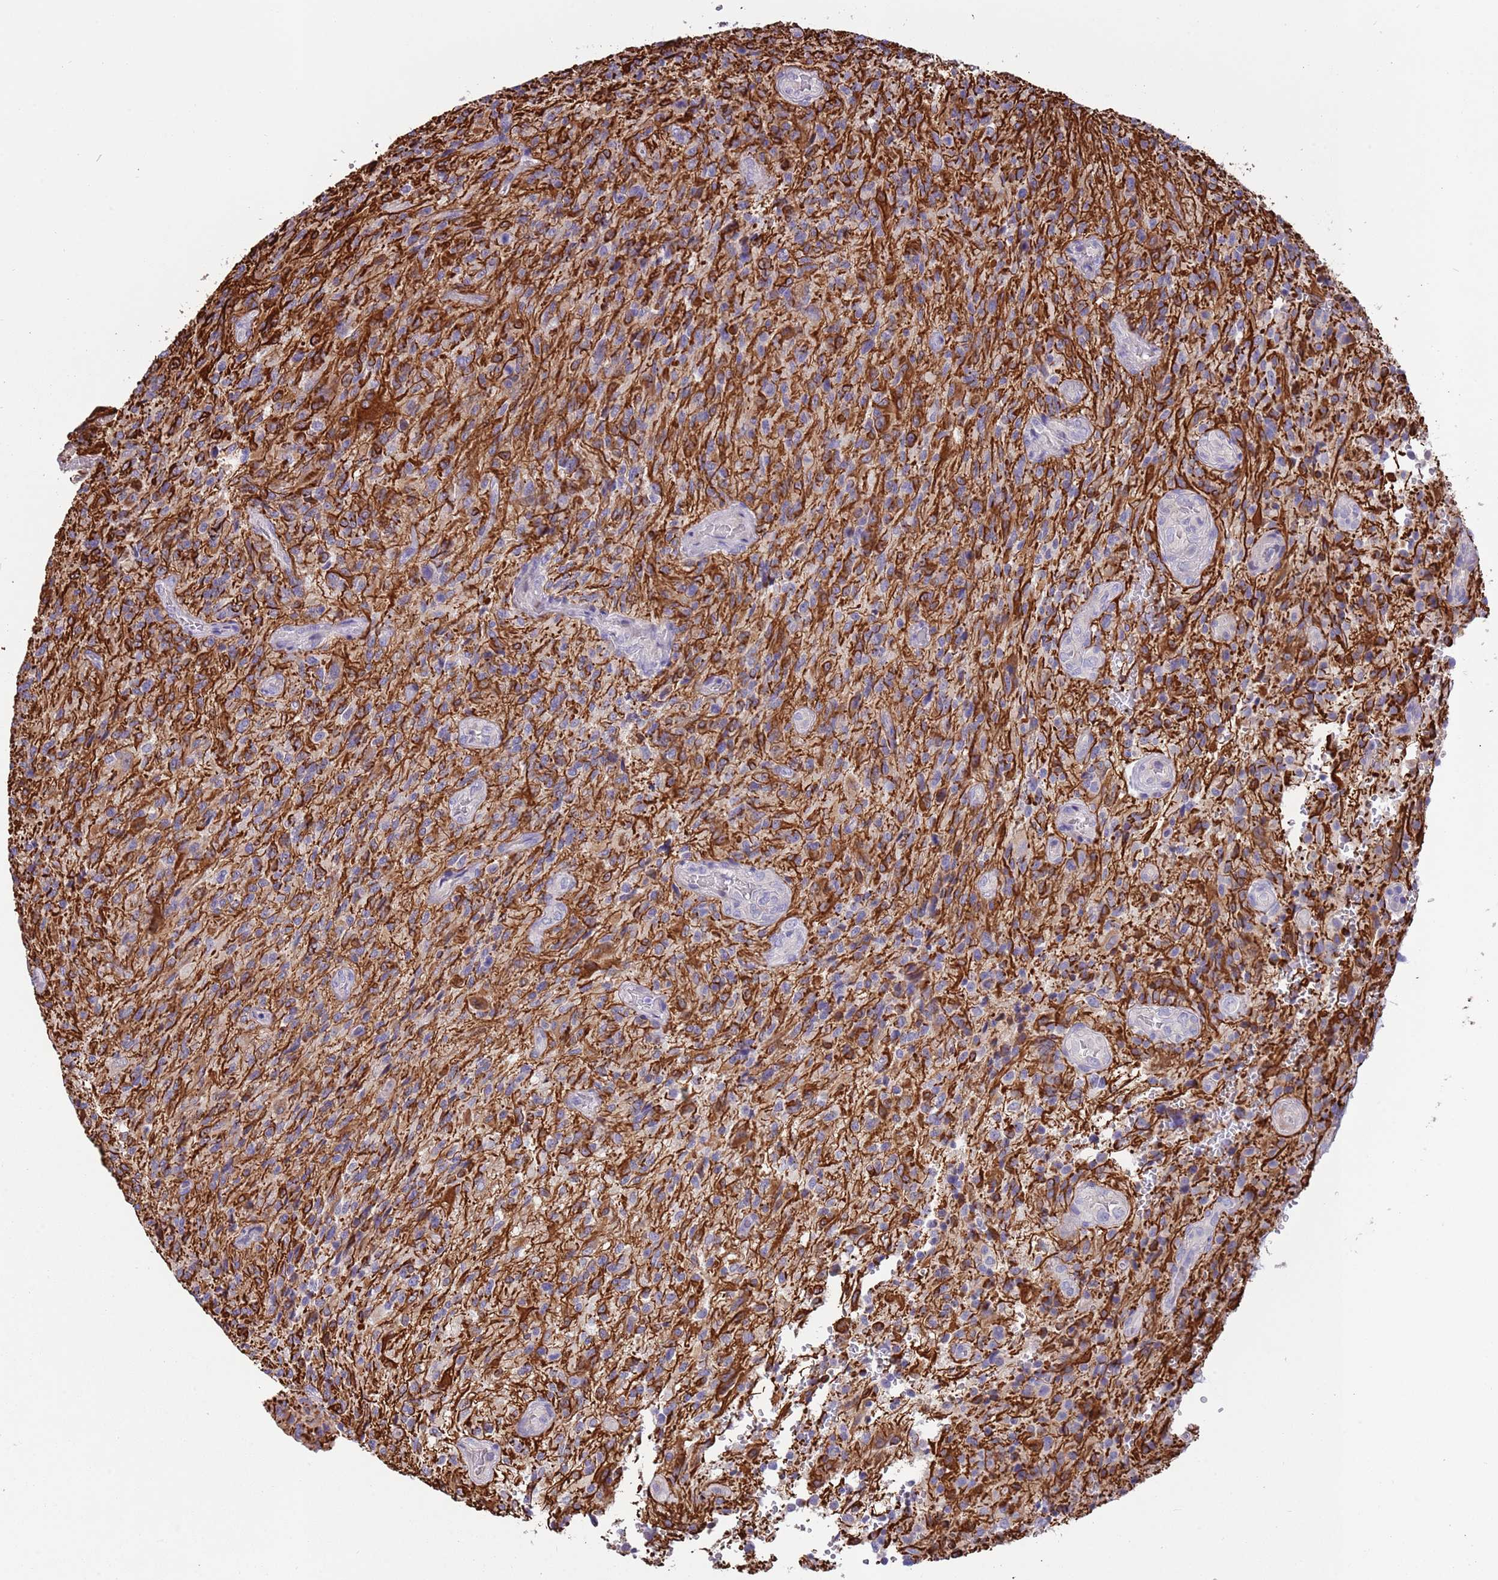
{"staining": {"intensity": "negative", "quantity": "none", "location": "none"}, "tissue": "glioma", "cell_type": "Tumor cells", "image_type": "cancer", "snomed": [{"axis": "morphology", "description": "Normal tissue, NOS"}, {"axis": "morphology", "description": "Glioma, malignant, High grade"}, {"axis": "topography", "description": "Cerebral cortex"}], "caption": "A micrograph of glioma stained for a protein demonstrates no brown staining in tumor cells.", "gene": "CABYR", "patient": {"sex": "male", "age": 56}}